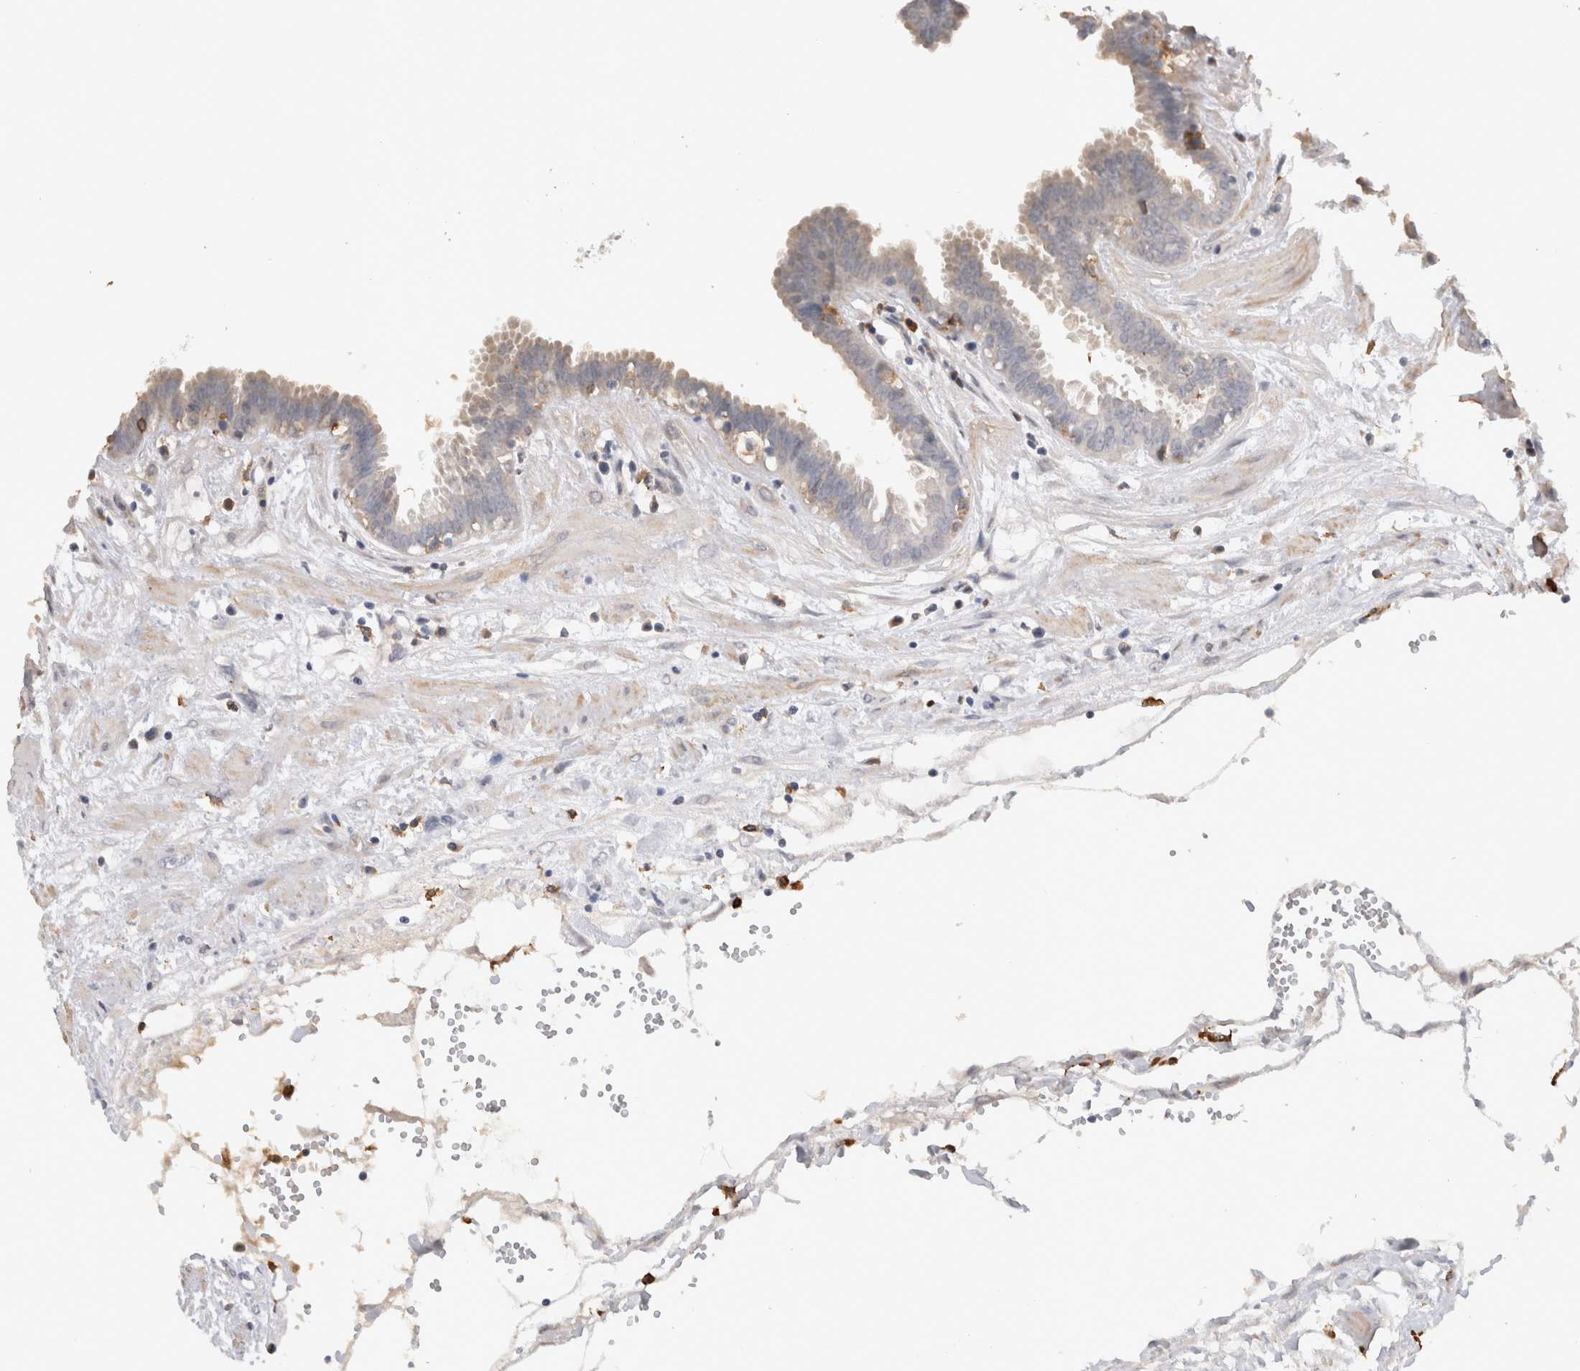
{"staining": {"intensity": "weak", "quantity": "<25%", "location": "cytoplasmic/membranous"}, "tissue": "fallopian tube", "cell_type": "Glandular cells", "image_type": "normal", "snomed": [{"axis": "morphology", "description": "Normal tissue, NOS"}, {"axis": "topography", "description": "Fallopian tube"}, {"axis": "topography", "description": "Placenta"}], "caption": "Immunohistochemical staining of benign human fallopian tube demonstrates no significant expression in glandular cells. Brightfield microscopy of IHC stained with DAB (brown) and hematoxylin (blue), captured at high magnification.", "gene": "VSIG4", "patient": {"sex": "female", "age": 32}}